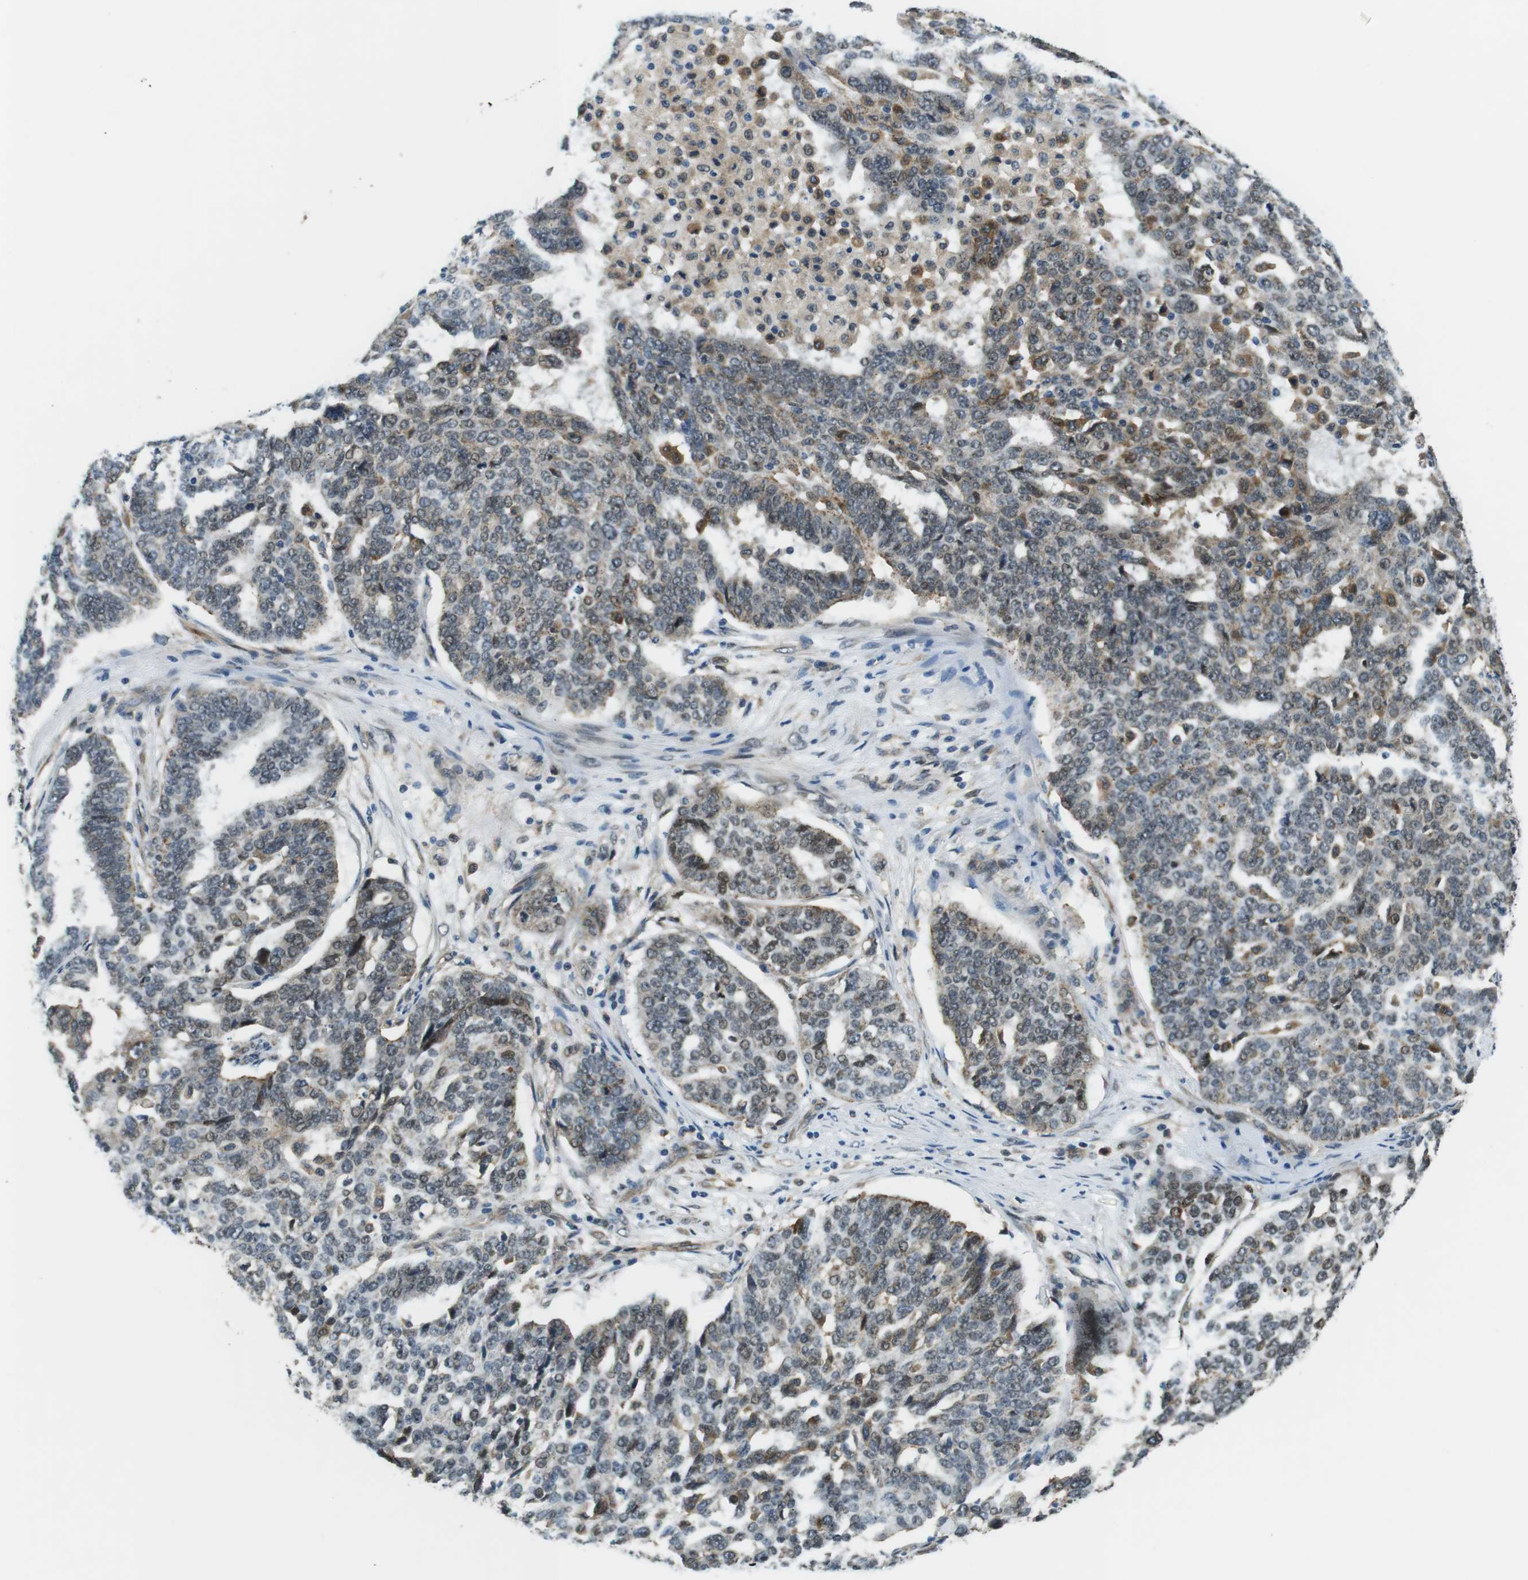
{"staining": {"intensity": "moderate", "quantity": "<25%", "location": "cytoplasmic/membranous"}, "tissue": "ovarian cancer", "cell_type": "Tumor cells", "image_type": "cancer", "snomed": [{"axis": "morphology", "description": "Cystadenocarcinoma, serous, NOS"}, {"axis": "topography", "description": "Ovary"}], "caption": "The photomicrograph exhibits a brown stain indicating the presence of a protein in the cytoplasmic/membranous of tumor cells in ovarian cancer (serous cystadenocarcinoma).", "gene": "PALD1", "patient": {"sex": "female", "age": 59}}